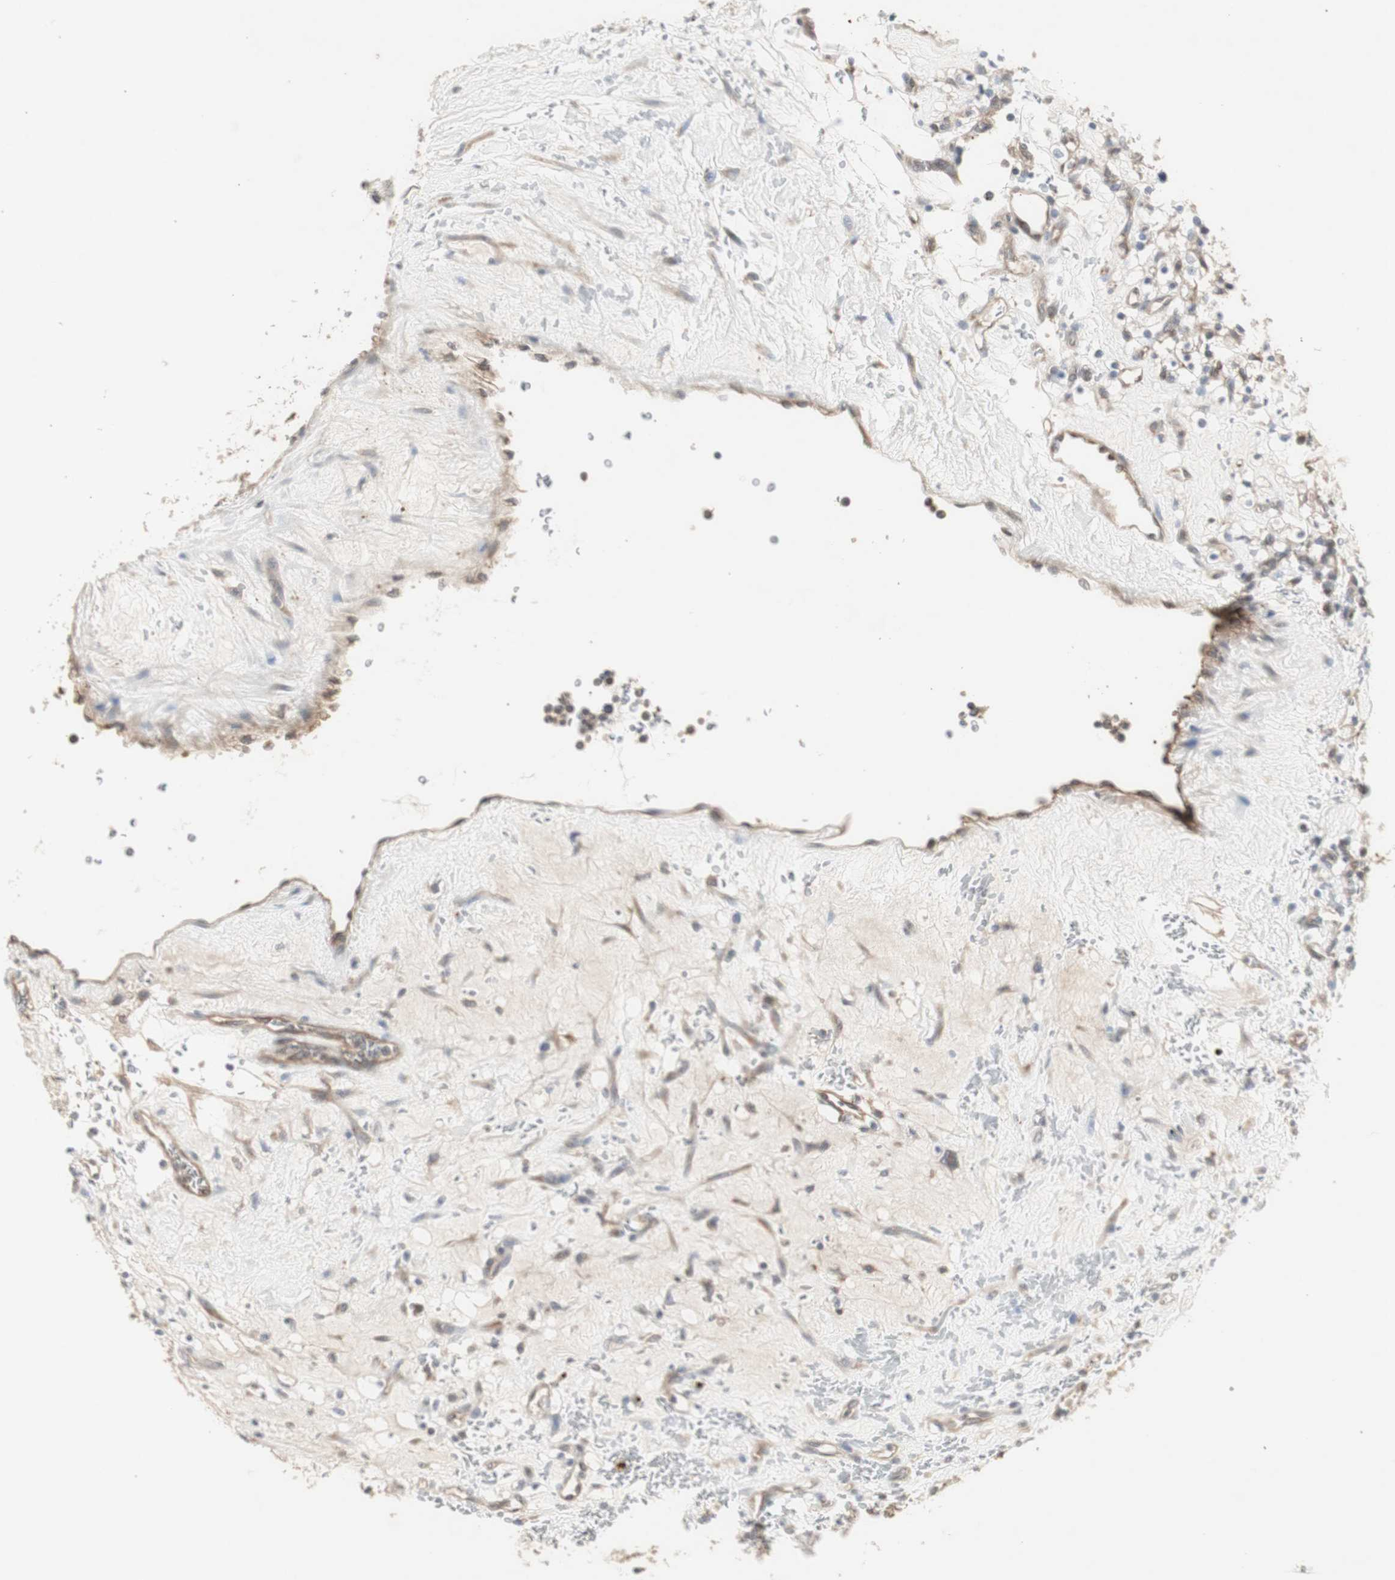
{"staining": {"intensity": "moderate", "quantity": ">75%", "location": "cytoplasmic/membranous"}, "tissue": "renal cancer", "cell_type": "Tumor cells", "image_type": "cancer", "snomed": [{"axis": "morphology", "description": "Normal tissue, NOS"}, {"axis": "morphology", "description": "Adenocarcinoma, NOS"}, {"axis": "topography", "description": "Kidney"}], "caption": "Protein expression analysis of human adenocarcinoma (renal) reveals moderate cytoplasmic/membranous positivity in about >75% of tumor cells. (Brightfield microscopy of DAB IHC at high magnification).", "gene": "CHURC1-FNTB", "patient": {"sex": "female", "age": 72}}